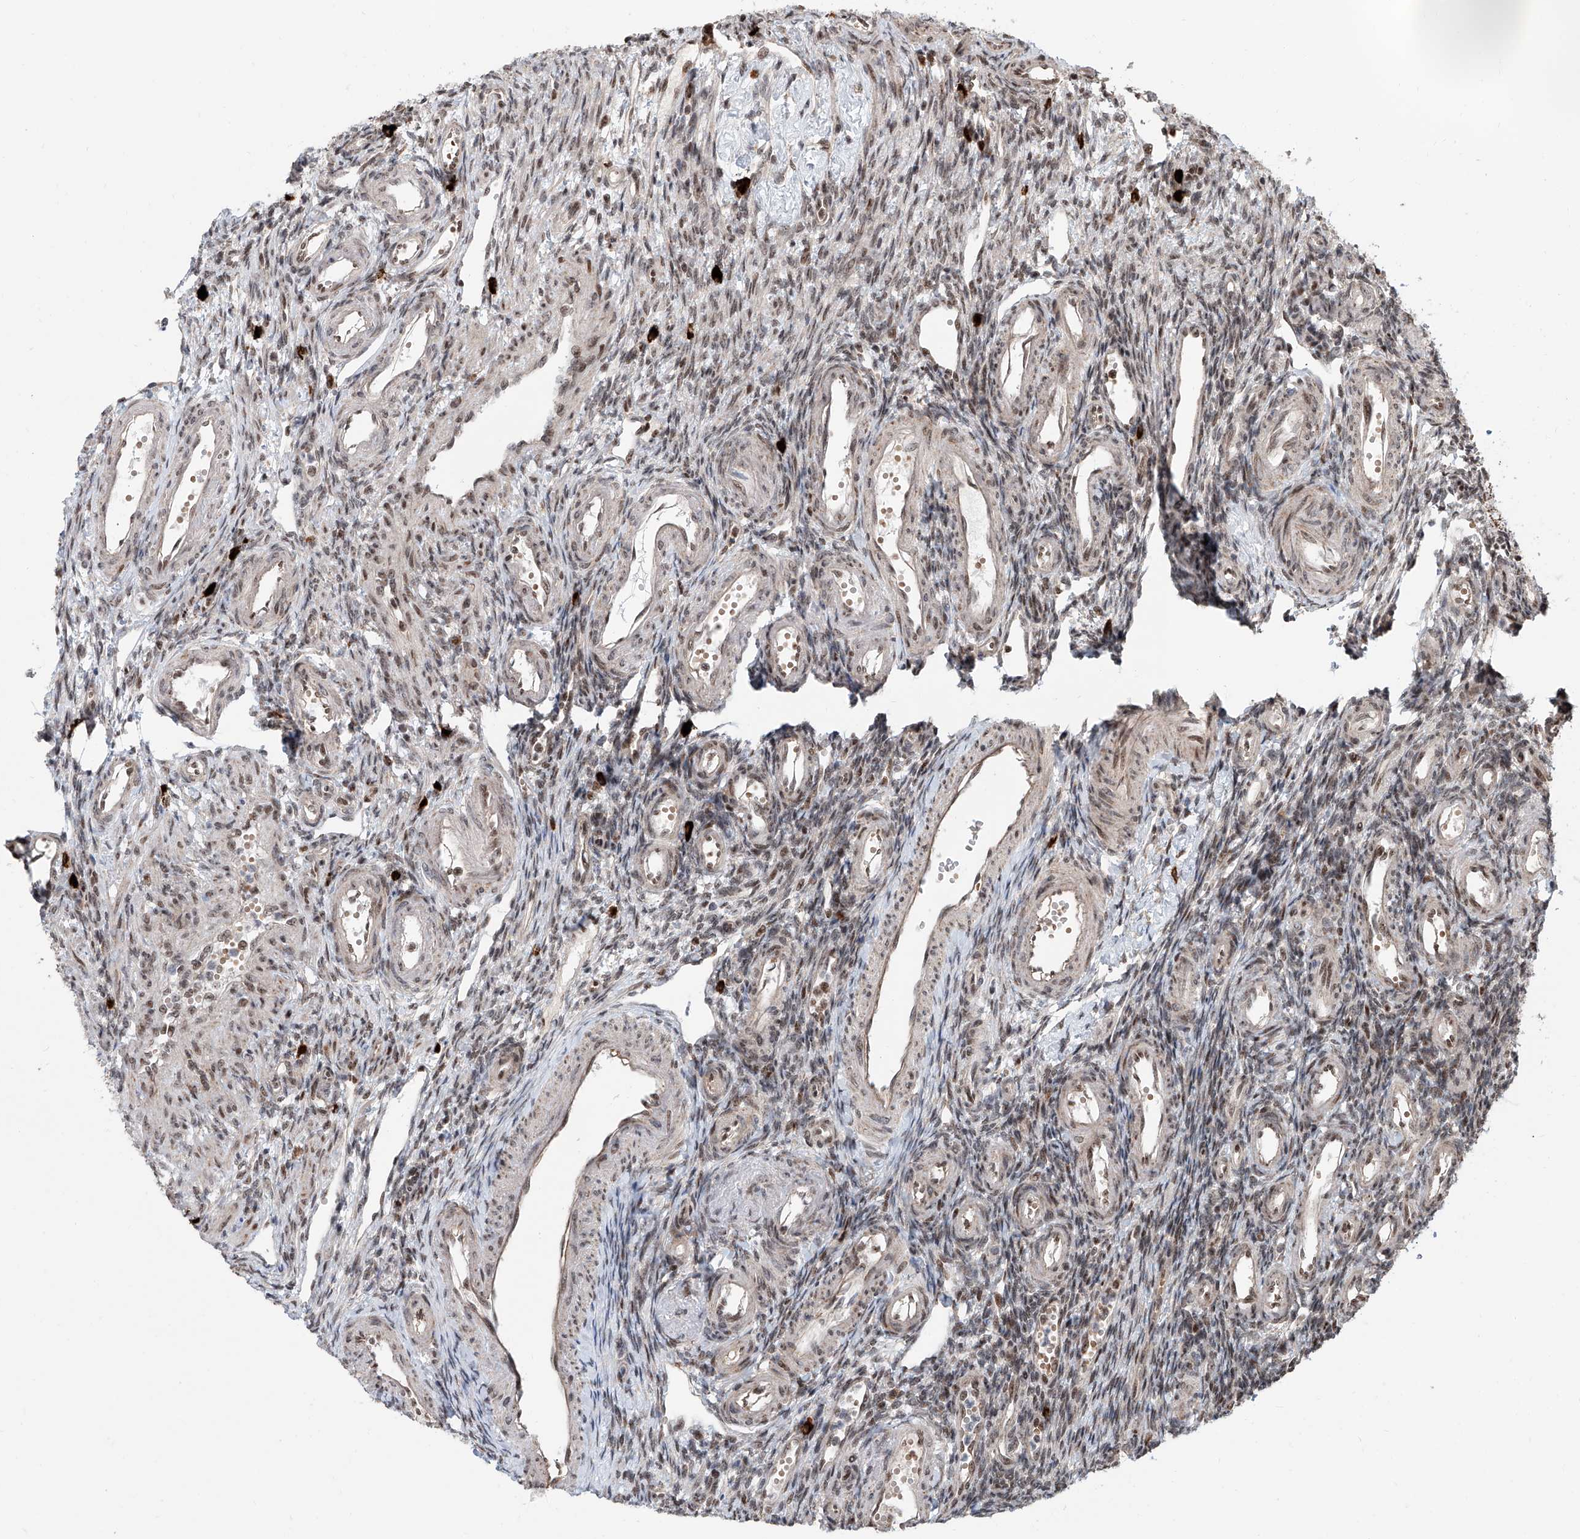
{"staining": {"intensity": "moderate", "quantity": "<25%", "location": "nuclear"}, "tissue": "ovary", "cell_type": "Ovarian stroma cells", "image_type": "normal", "snomed": [{"axis": "morphology", "description": "Normal tissue, NOS"}, {"axis": "morphology", "description": "Cyst, NOS"}, {"axis": "topography", "description": "Ovary"}], "caption": "Immunohistochemistry (IHC) staining of unremarkable ovary, which exhibits low levels of moderate nuclear positivity in approximately <25% of ovarian stroma cells indicating moderate nuclear protein positivity. The staining was performed using DAB (3,3'-diaminobenzidine) (brown) for protein detection and nuclei were counterstained in hematoxylin (blue).", "gene": "SDE2", "patient": {"sex": "female", "age": 33}}